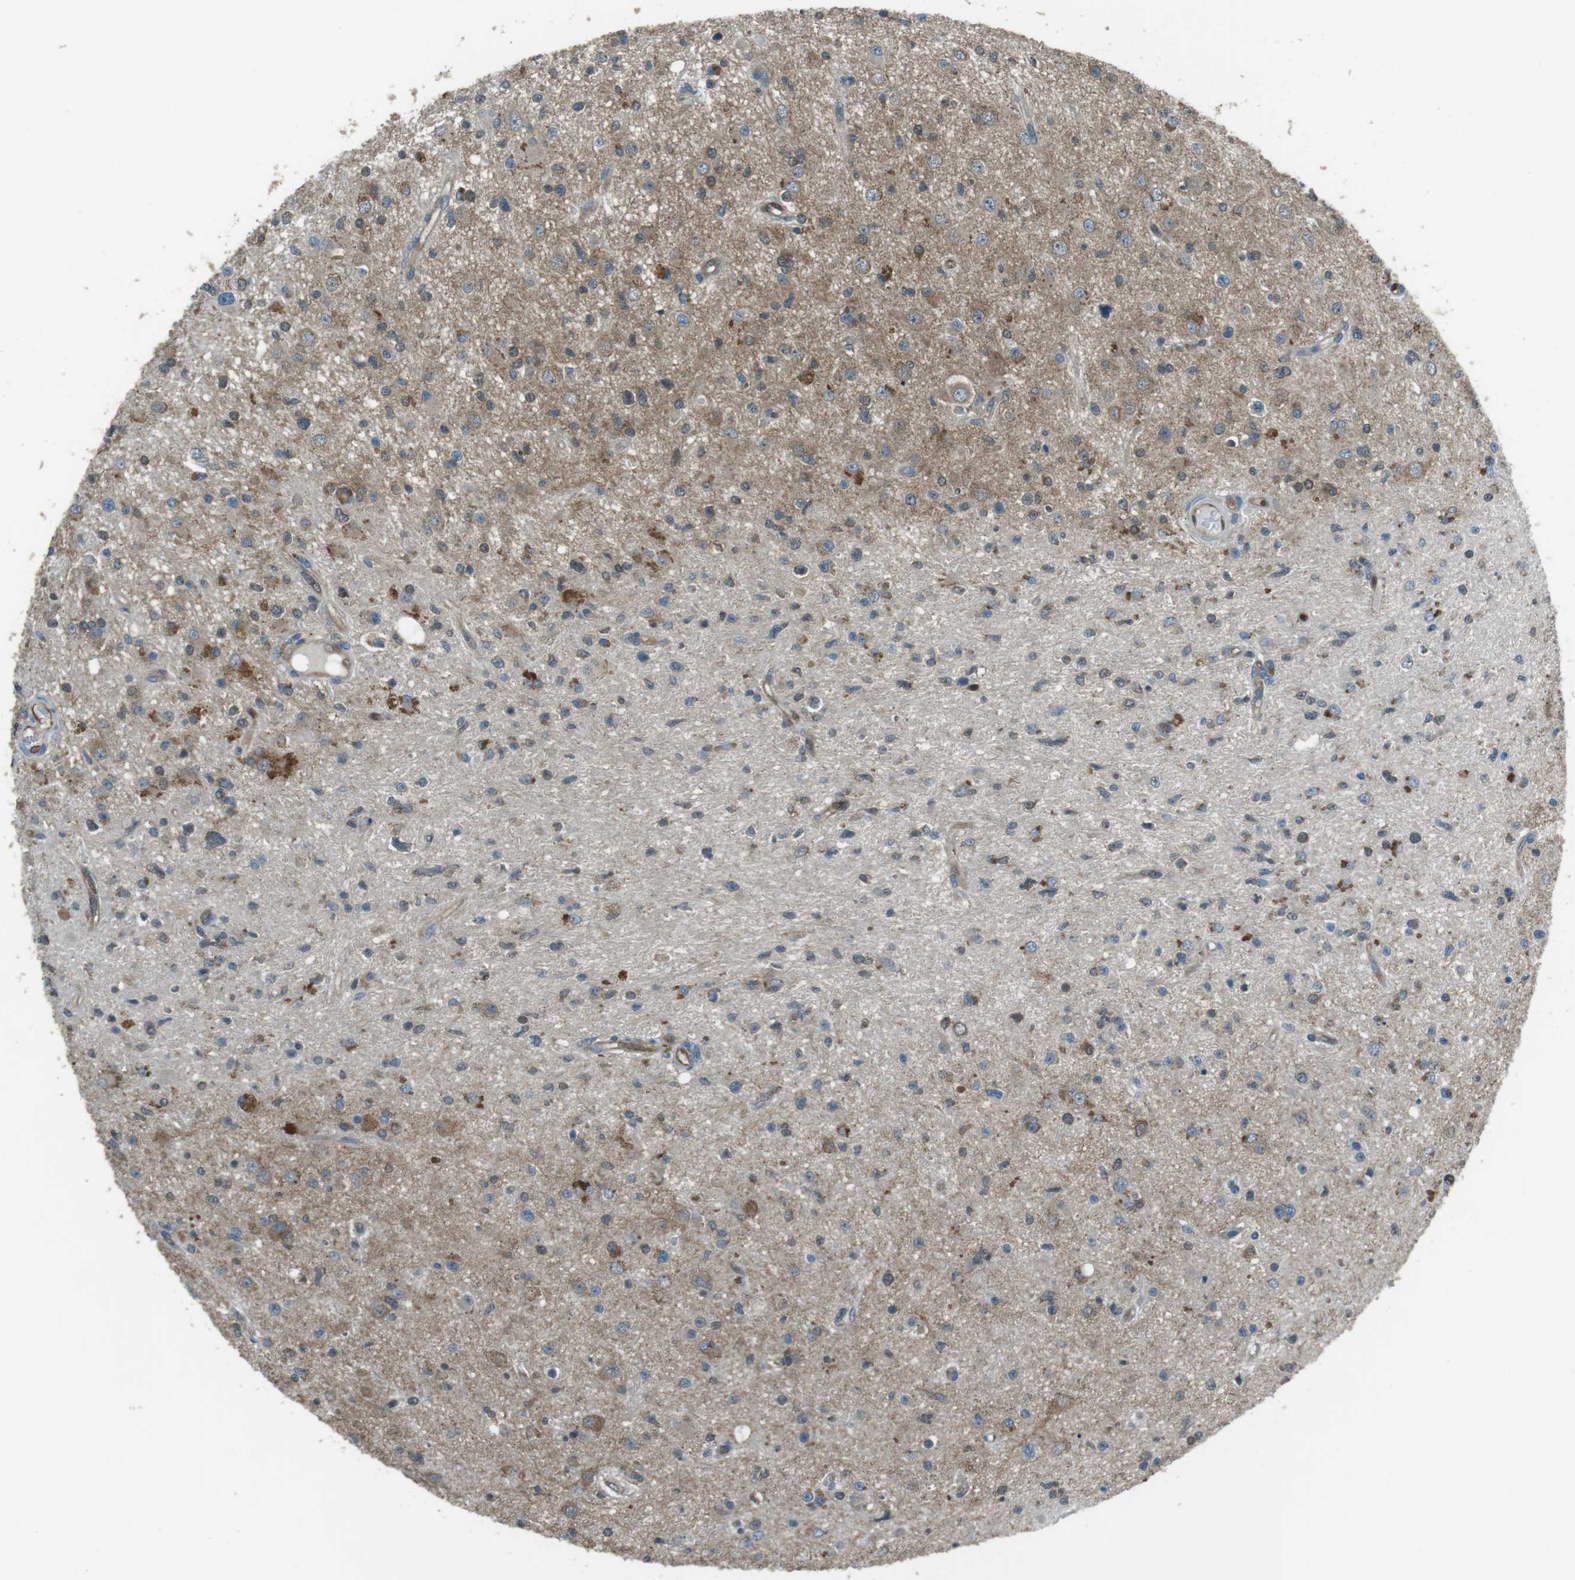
{"staining": {"intensity": "weak", "quantity": "<25%", "location": "cytoplasmic/membranous"}, "tissue": "glioma", "cell_type": "Tumor cells", "image_type": "cancer", "snomed": [{"axis": "morphology", "description": "Glioma, malignant, High grade"}, {"axis": "topography", "description": "Brain"}], "caption": "Malignant high-grade glioma stained for a protein using immunohistochemistry (IHC) demonstrates no staining tumor cells.", "gene": "MFAP3", "patient": {"sex": "male", "age": 33}}